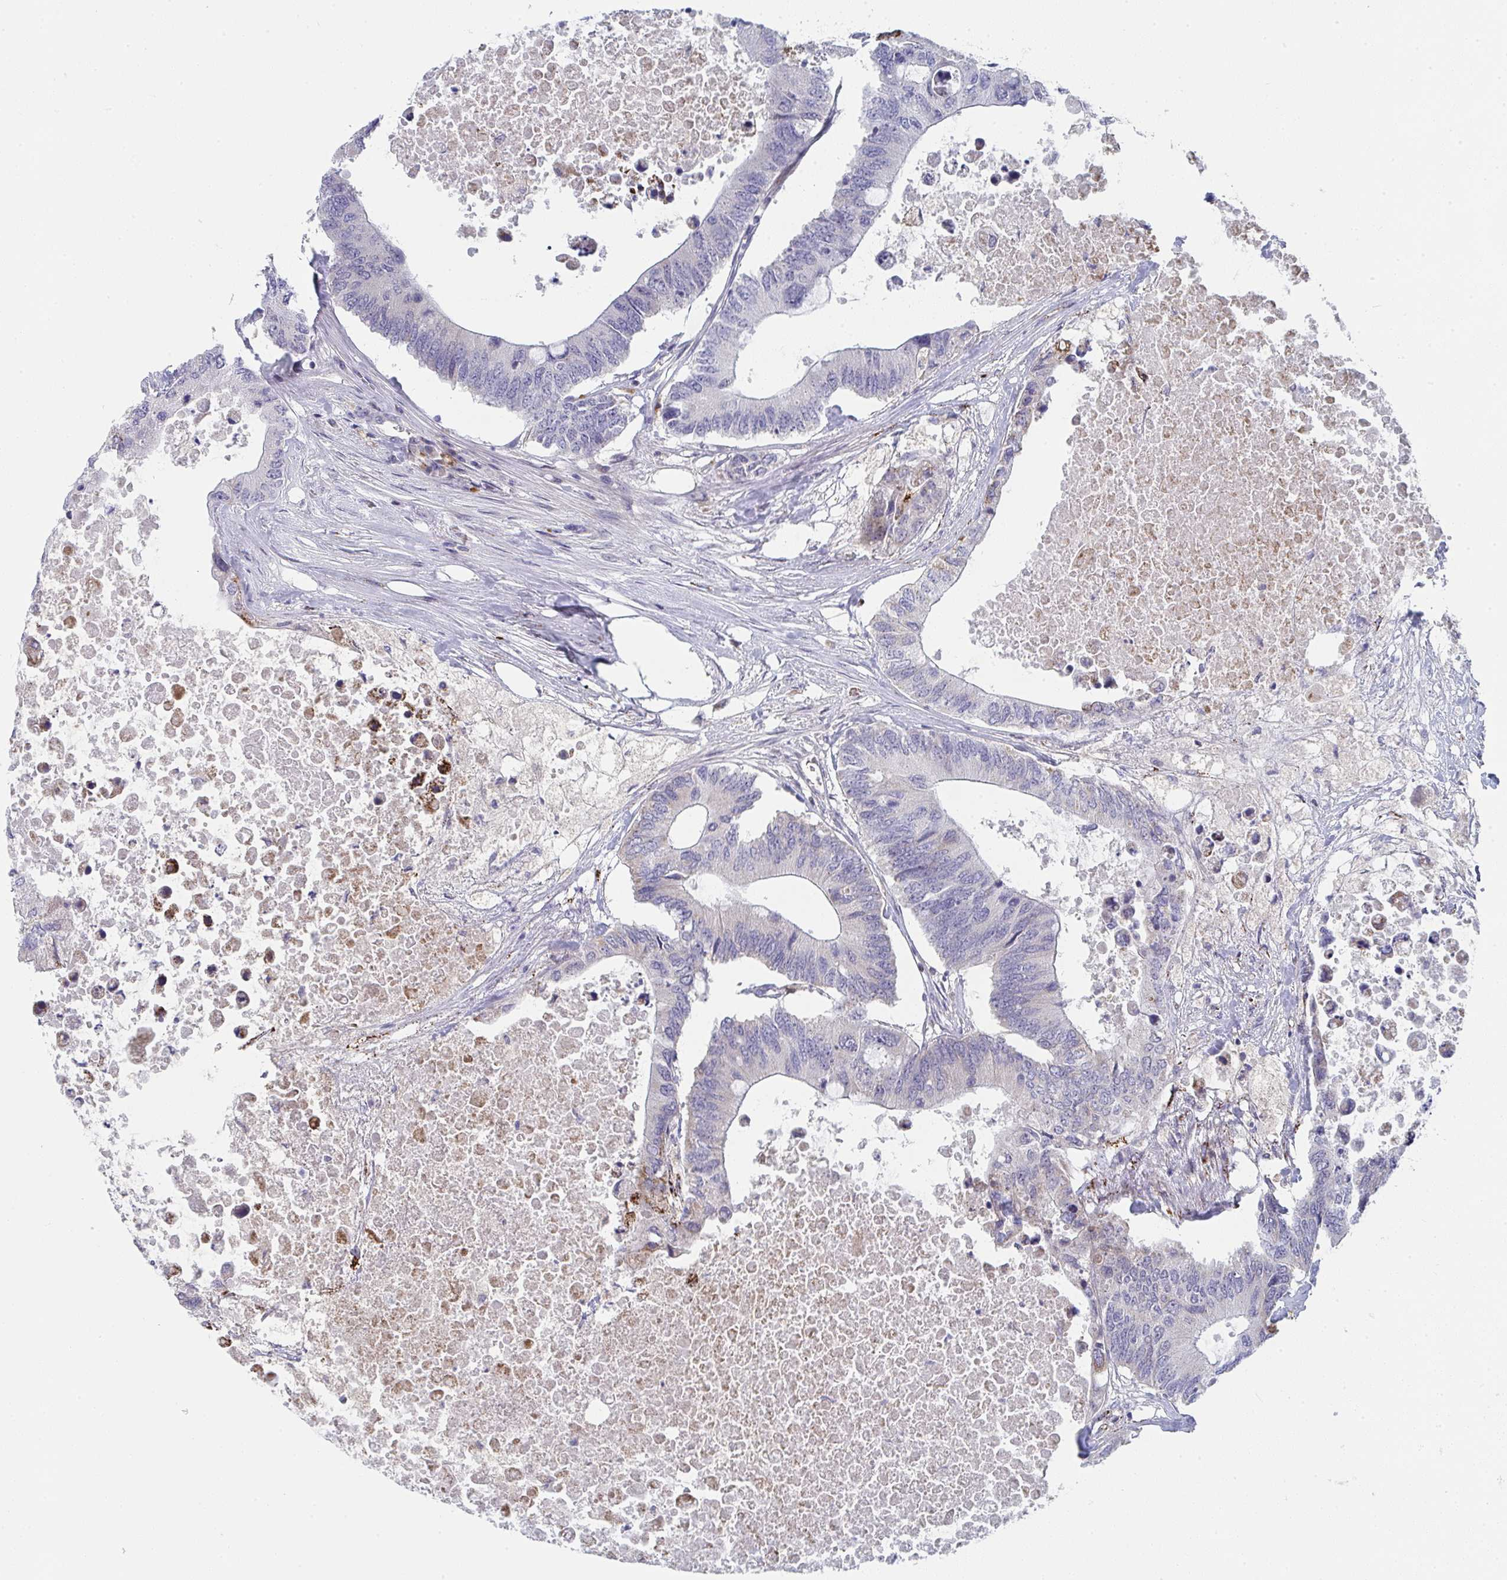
{"staining": {"intensity": "weak", "quantity": "<25%", "location": "cytoplasmic/membranous"}, "tissue": "colorectal cancer", "cell_type": "Tumor cells", "image_type": "cancer", "snomed": [{"axis": "morphology", "description": "Adenocarcinoma, NOS"}, {"axis": "topography", "description": "Colon"}], "caption": "Colorectal cancer stained for a protein using immunohistochemistry (IHC) demonstrates no positivity tumor cells.", "gene": "VWDE", "patient": {"sex": "male", "age": 71}}